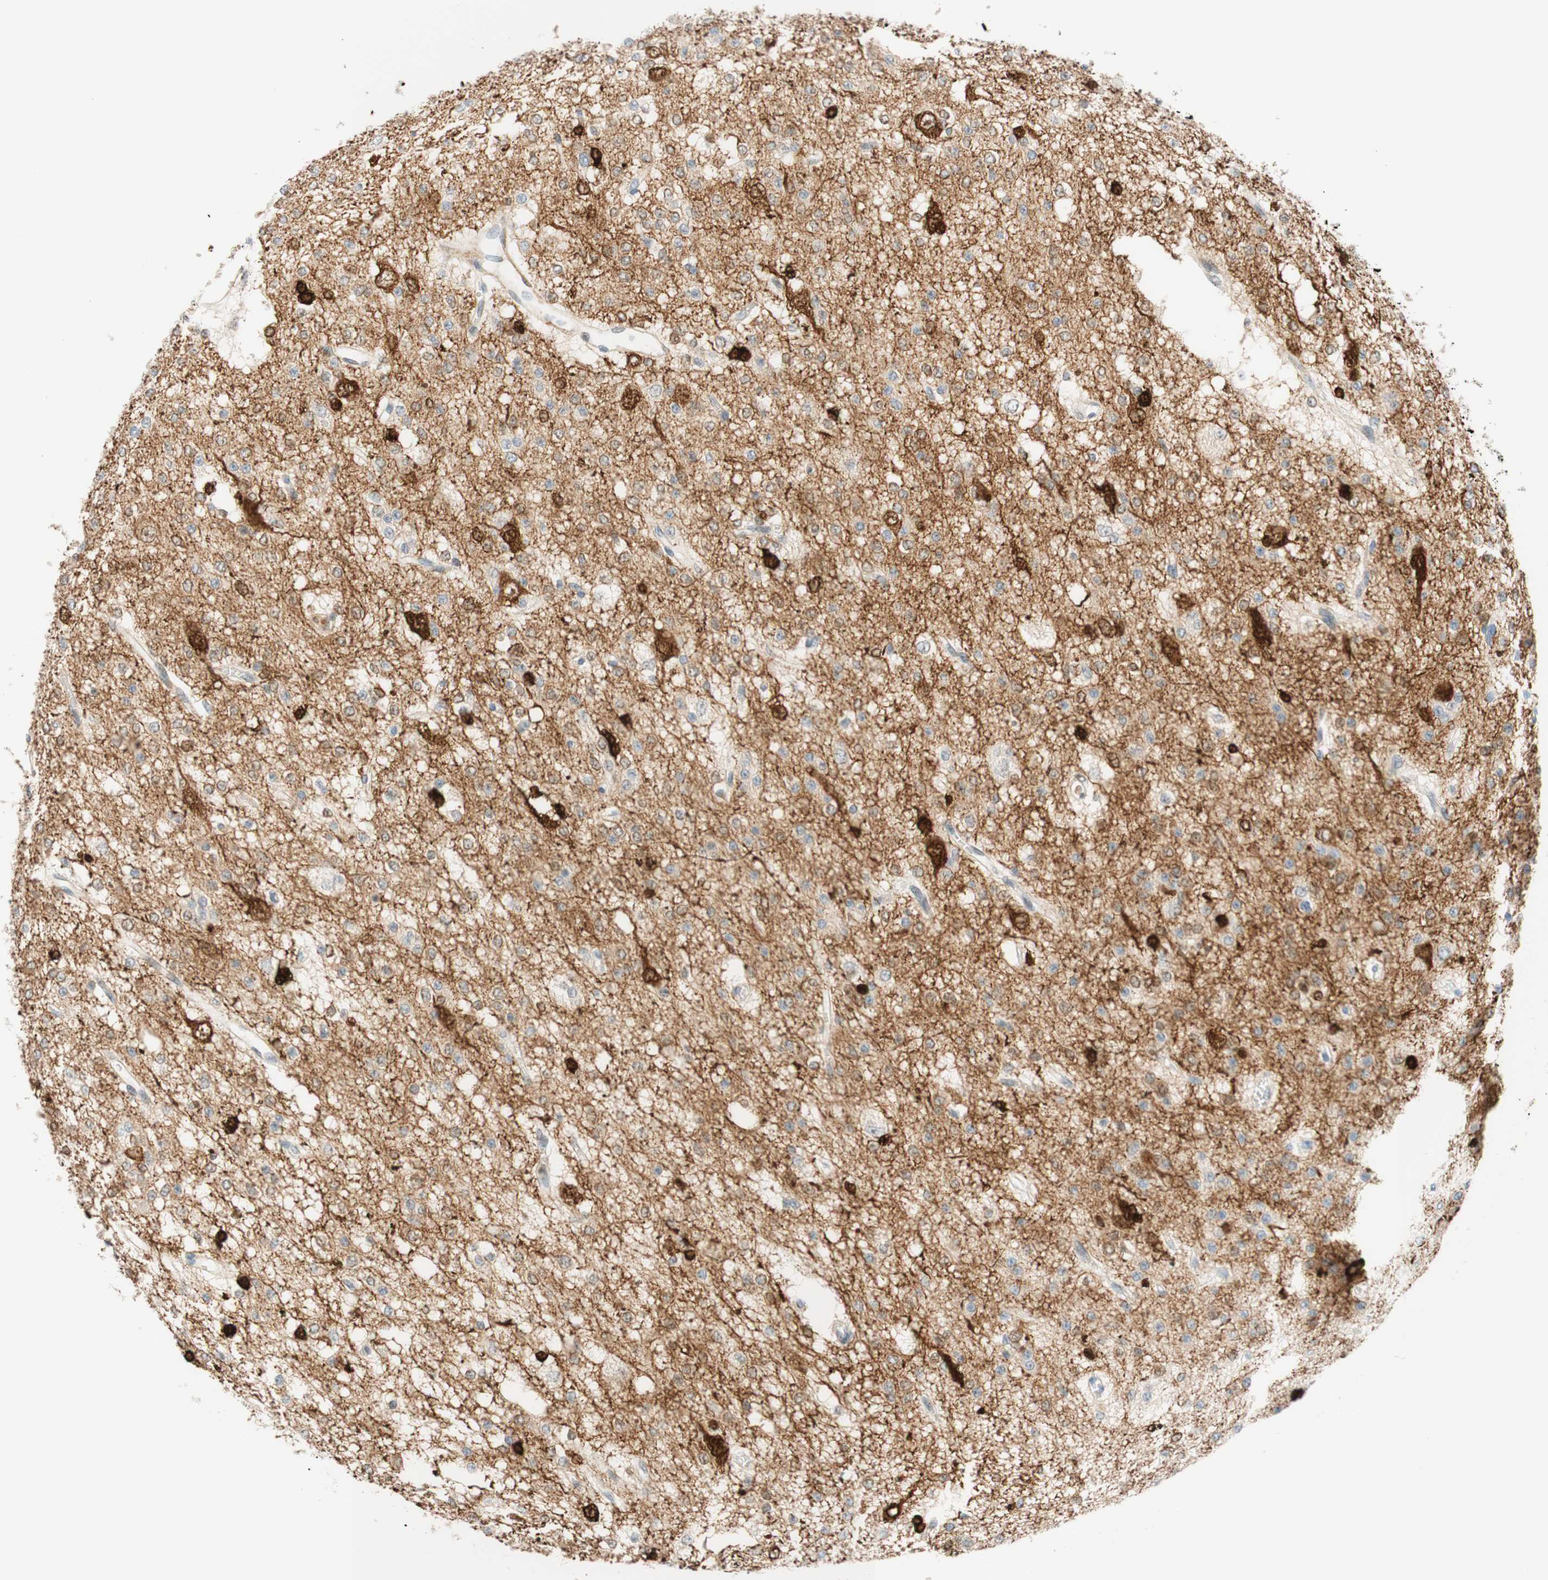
{"staining": {"intensity": "strong", "quantity": "<25%", "location": "cytoplasmic/membranous,nuclear"}, "tissue": "glioma", "cell_type": "Tumor cells", "image_type": "cancer", "snomed": [{"axis": "morphology", "description": "Glioma, malignant, Low grade"}, {"axis": "topography", "description": "Brain"}], "caption": "Immunohistochemical staining of human glioma shows strong cytoplasmic/membranous and nuclear protein staining in about <25% of tumor cells.", "gene": "STMN1", "patient": {"sex": "male", "age": 38}}